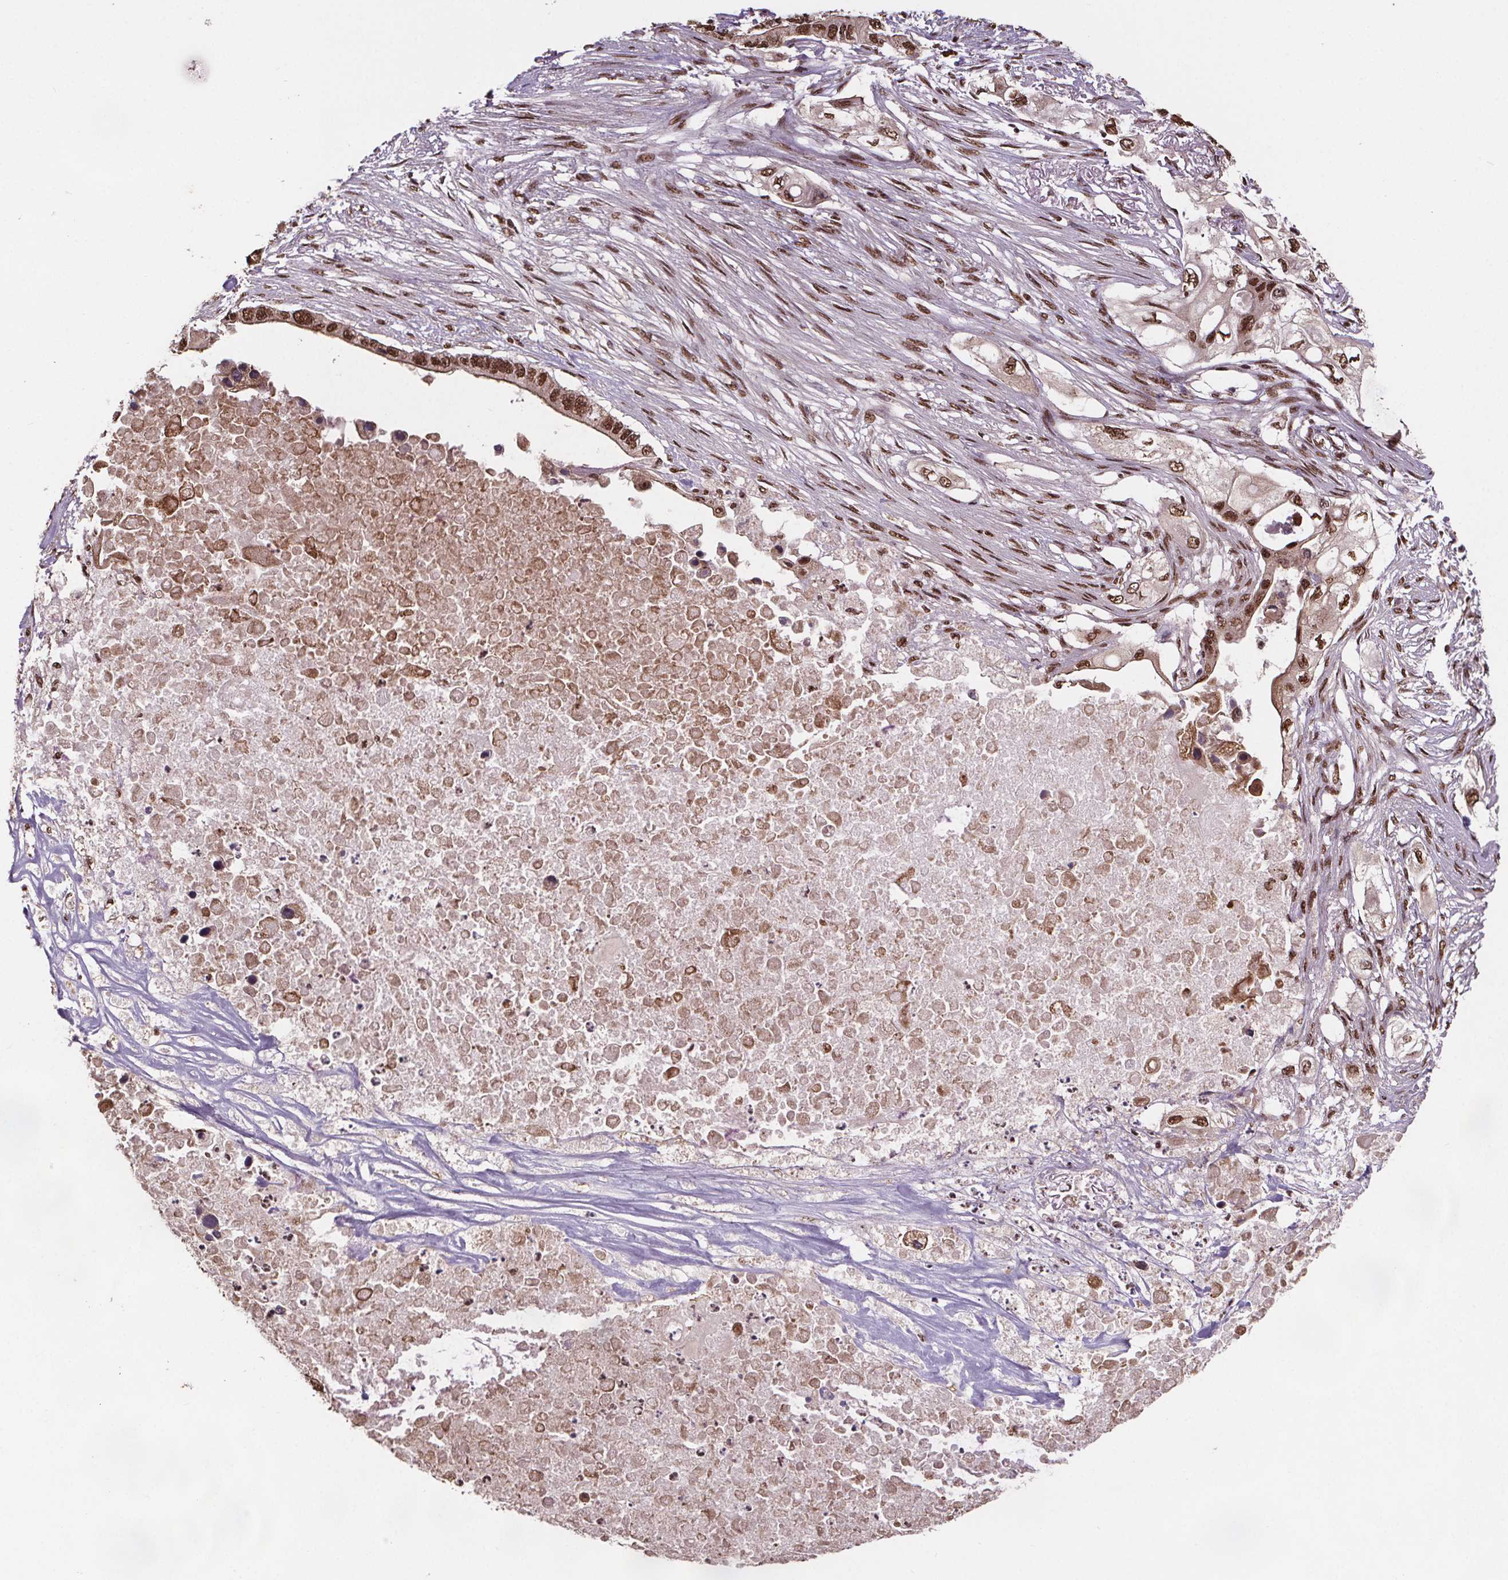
{"staining": {"intensity": "strong", "quantity": ">75%", "location": "nuclear"}, "tissue": "pancreatic cancer", "cell_type": "Tumor cells", "image_type": "cancer", "snomed": [{"axis": "morphology", "description": "Adenocarcinoma, NOS"}, {"axis": "topography", "description": "Pancreas"}], "caption": "This histopathology image shows immunohistochemistry staining of human adenocarcinoma (pancreatic), with high strong nuclear positivity in about >75% of tumor cells.", "gene": "JARID2", "patient": {"sex": "female", "age": 63}}